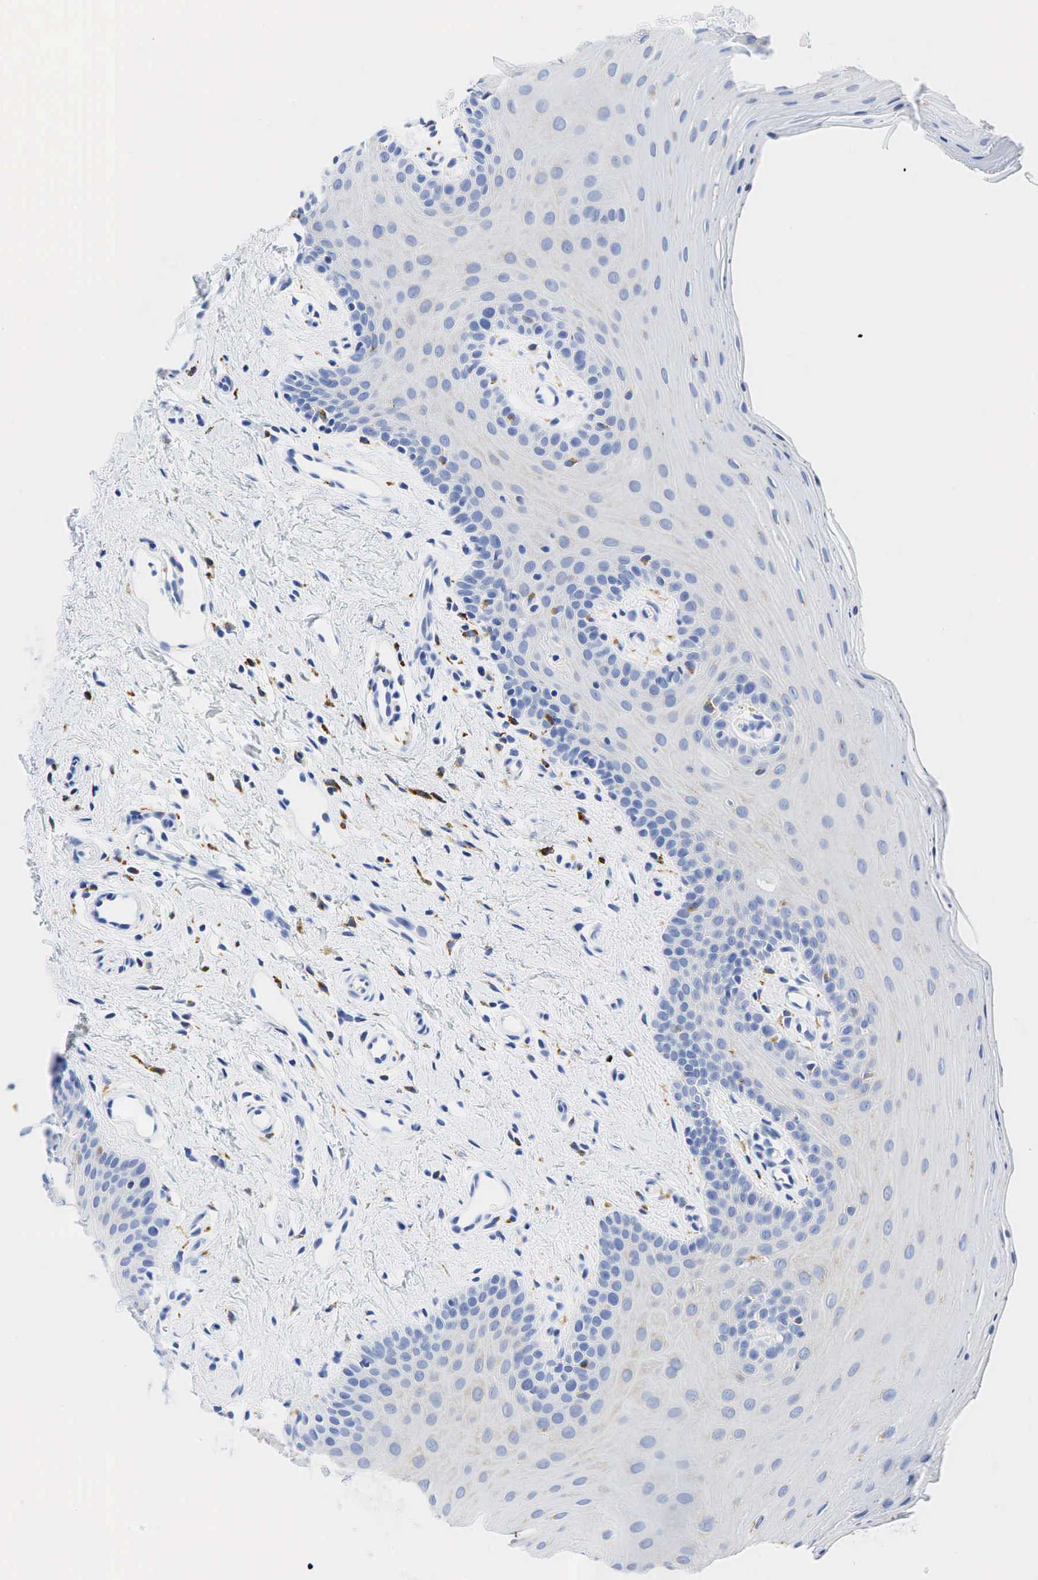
{"staining": {"intensity": "negative", "quantity": "none", "location": "none"}, "tissue": "oral mucosa", "cell_type": "Squamous epithelial cells", "image_type": "normal", "snomed": [{"axis": "morphology", "description": "Normal tissue, NOS"}, {"axis": "topography", "description": "Oral tissue"}], "caption": "Squamous epithelial cells are negative for brown protein staining in normal oral mucosa. (Stains: DAB immunohistochemistry (IHC) with hematoxylin counter stain, Microscopy: brightfield microscopy at high magnification).", "gene": "CD68", "patient": {"sex": "male", "age": 14}}